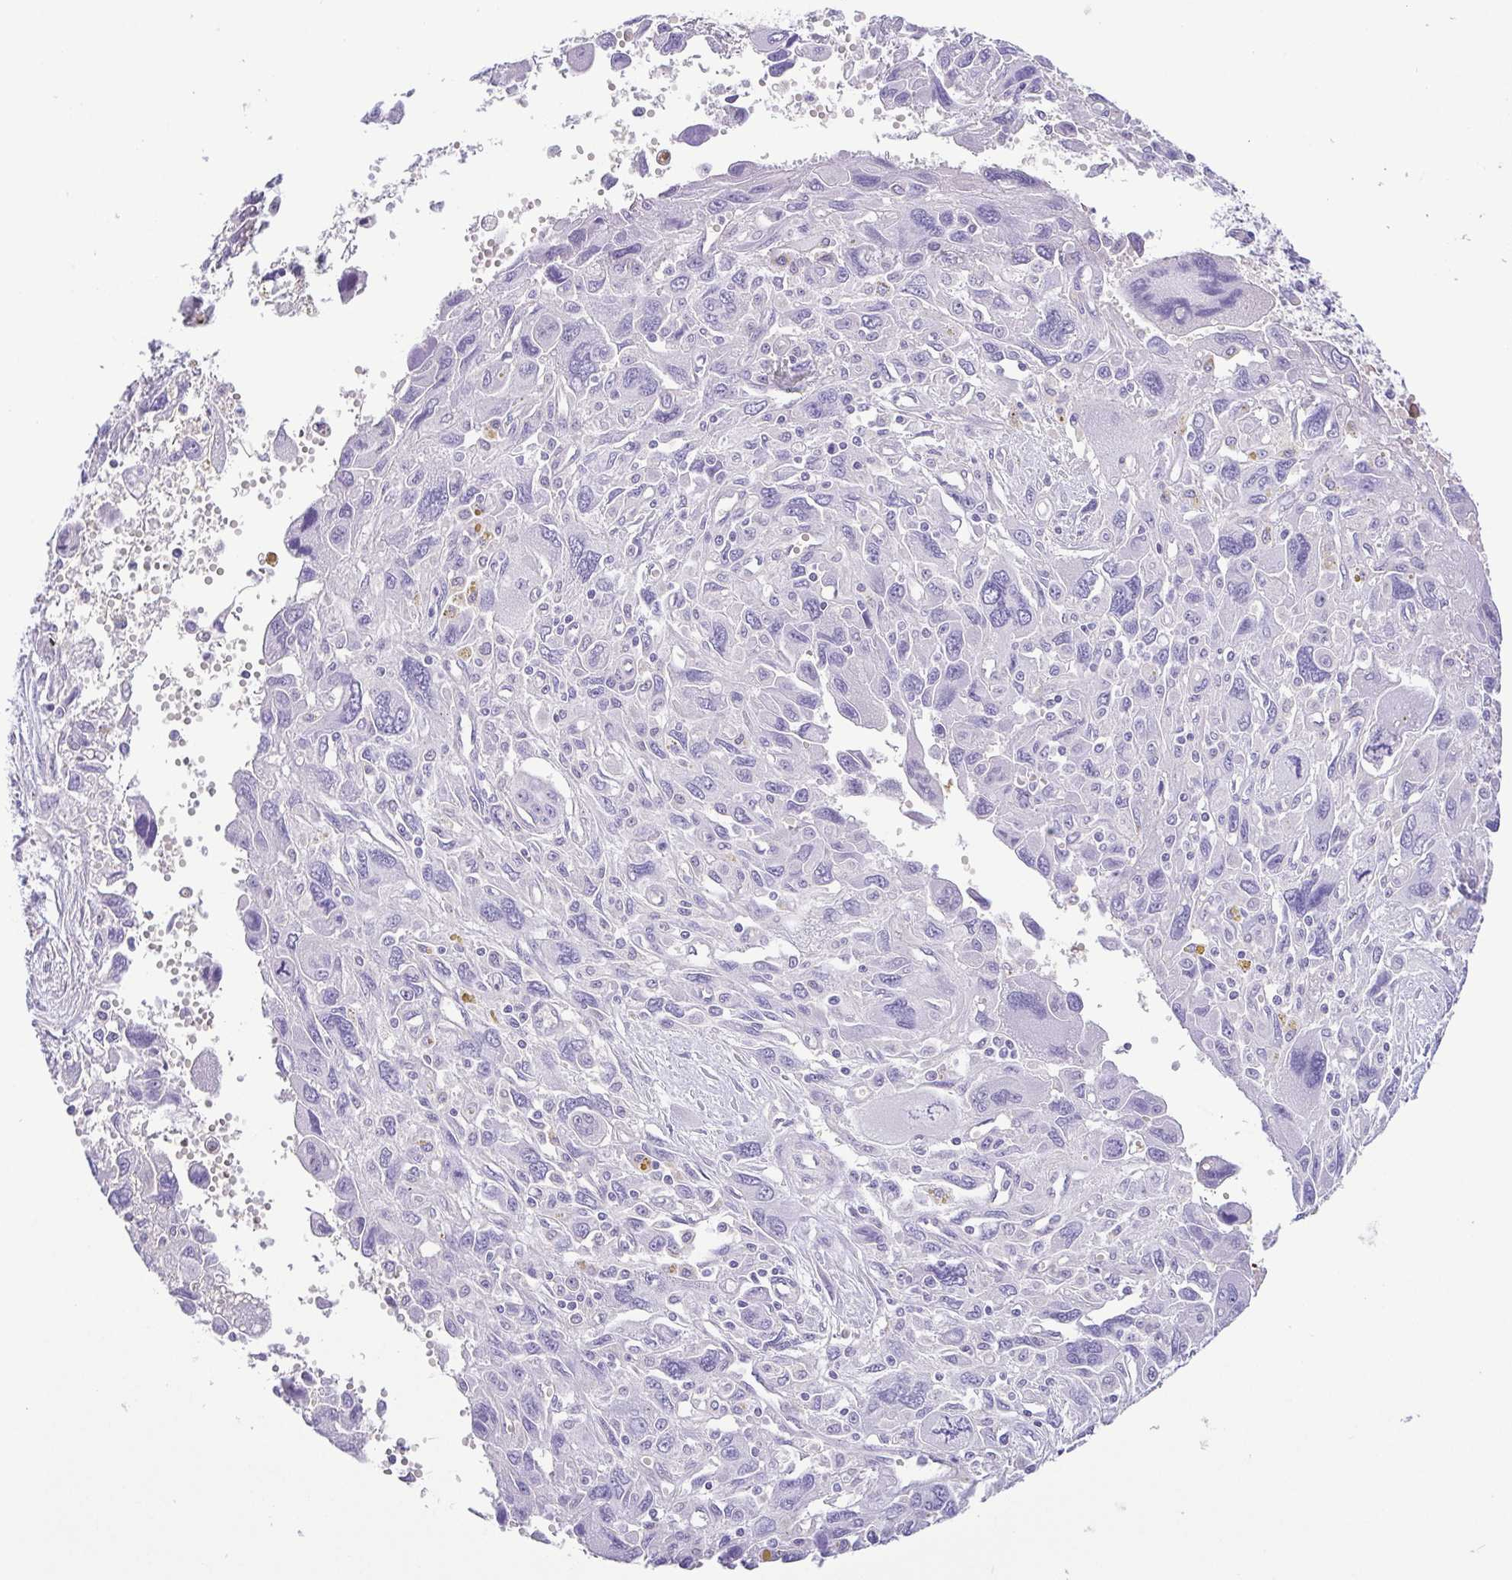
{"staining": {"intensity": "negative", "quantity": "none", "location": "none"}, "tissue": "pancreatic cancer", "cell_type": "Tumor cells", "image_type": "cancer", "snomed": [{"axis": "morphology", "description": "Adenocarcinoma, NOS"}, {"axis": "topography", "description": "Pancreas"}], "caption": "Photomicrograph shows no significant protein expression in tumor cells of pancreatic cancer.", "gene": "EPB42", "patient": {"sex": "female", "age": 47}}